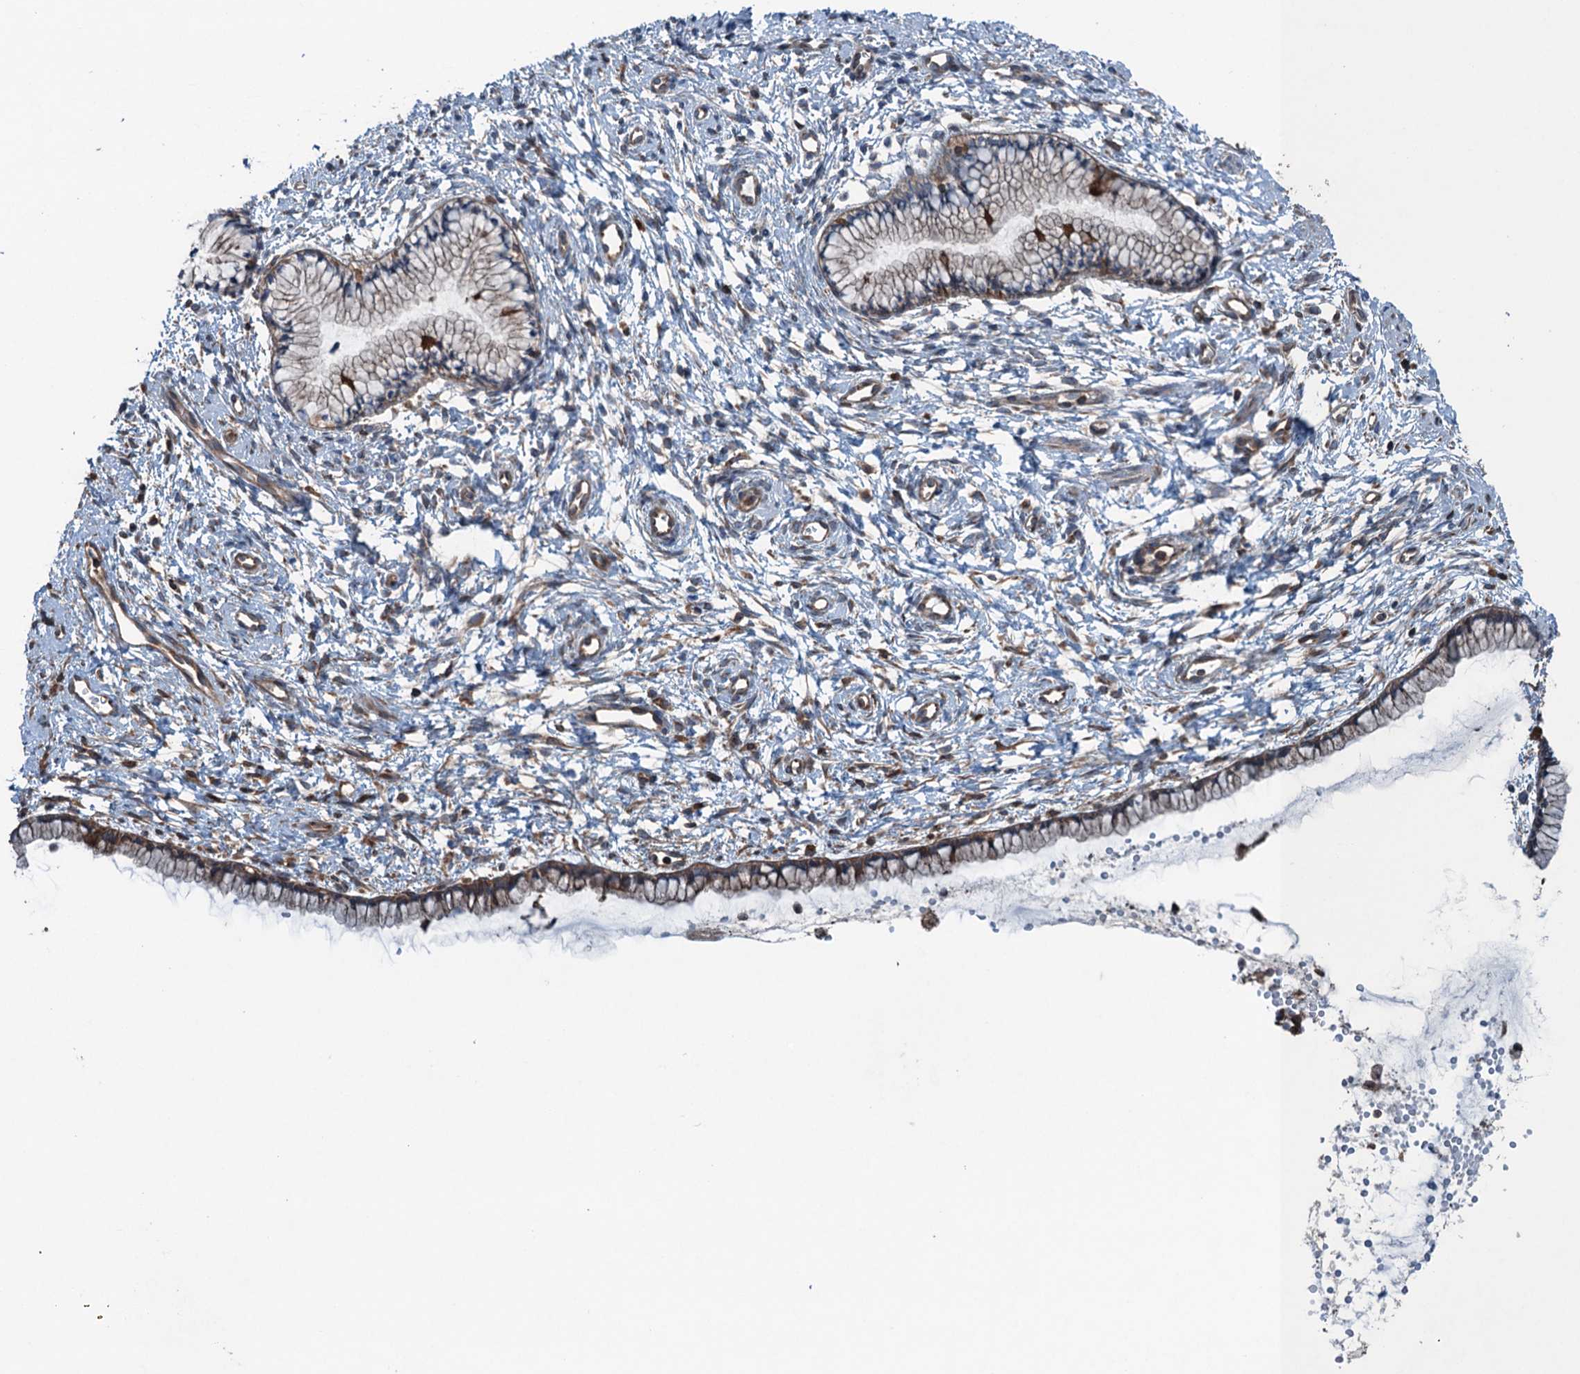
{"staining": {"intensity": "moderate", "quantity": "25%-75%", "location": "cytoplasmic/membranous"}, "tissue": "cervix", "cell_type": "Glandular cells", "image_type": "normal", "snomed": [{"axis": "morphology", "description": "Normal tissue, NOS"}, {"axis": "topography", "description": "Cervix"}], "caption": "Immunohistochemistry (DAB) staining of benign human cervix shows moderate cytoplasmic/membranous protein positivity in approximately 25%-75% of glandular cells.", "gene": "TRAPPC8", "patient": {"sex": "female", "age": 57}}